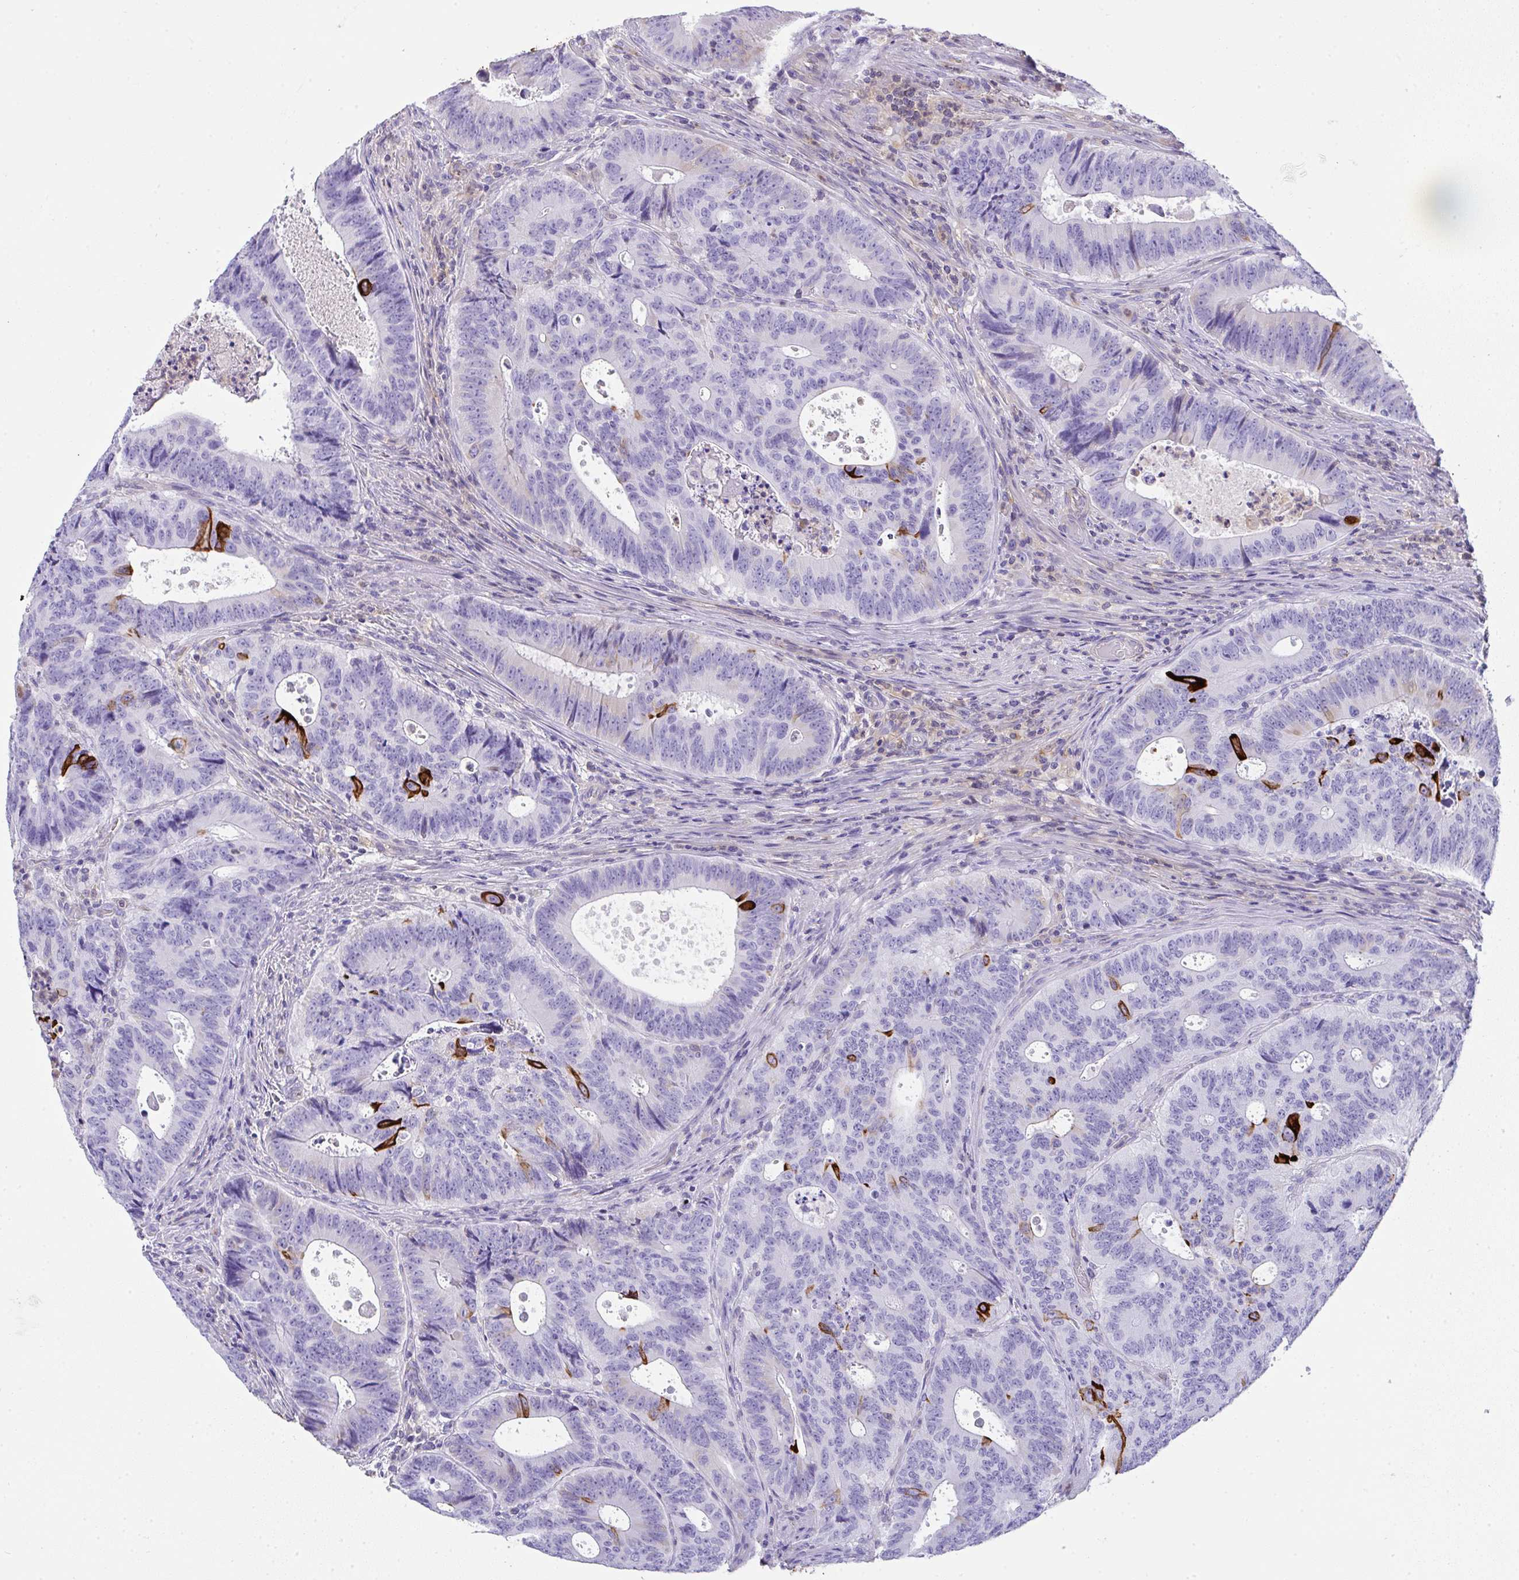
{"staining": {"intensity": "strong", "quantity": "25%-75%", "location": "cytoplasmic/membranous"}, "tissue": "colorectal cancer", "cell_type": "Tumor cells", "image_type": "cancer", "snomed": [{"axis": "morphology", "description": "Adenocarcinoma, NOS"}, {"axis": "topography", "description": "Colon"}], "caption": "High-magnification brightfield microscopy of adenocarcinoma (colorectal) stained with DAB (3,3'-diaminobenzidine) (brown) and counterstained with hematoxylin (blue). tumor cells exhibit strong cytoplasmic/membranous expression is identified in approximately25%-75% of cells. The staining was performed using DAB, with brown indicating positive protein expression. Nuclei are stained blue with hematoxylin.", "gene": "TNFAIP8", "patient": {"sex": "male", "age": 62}}